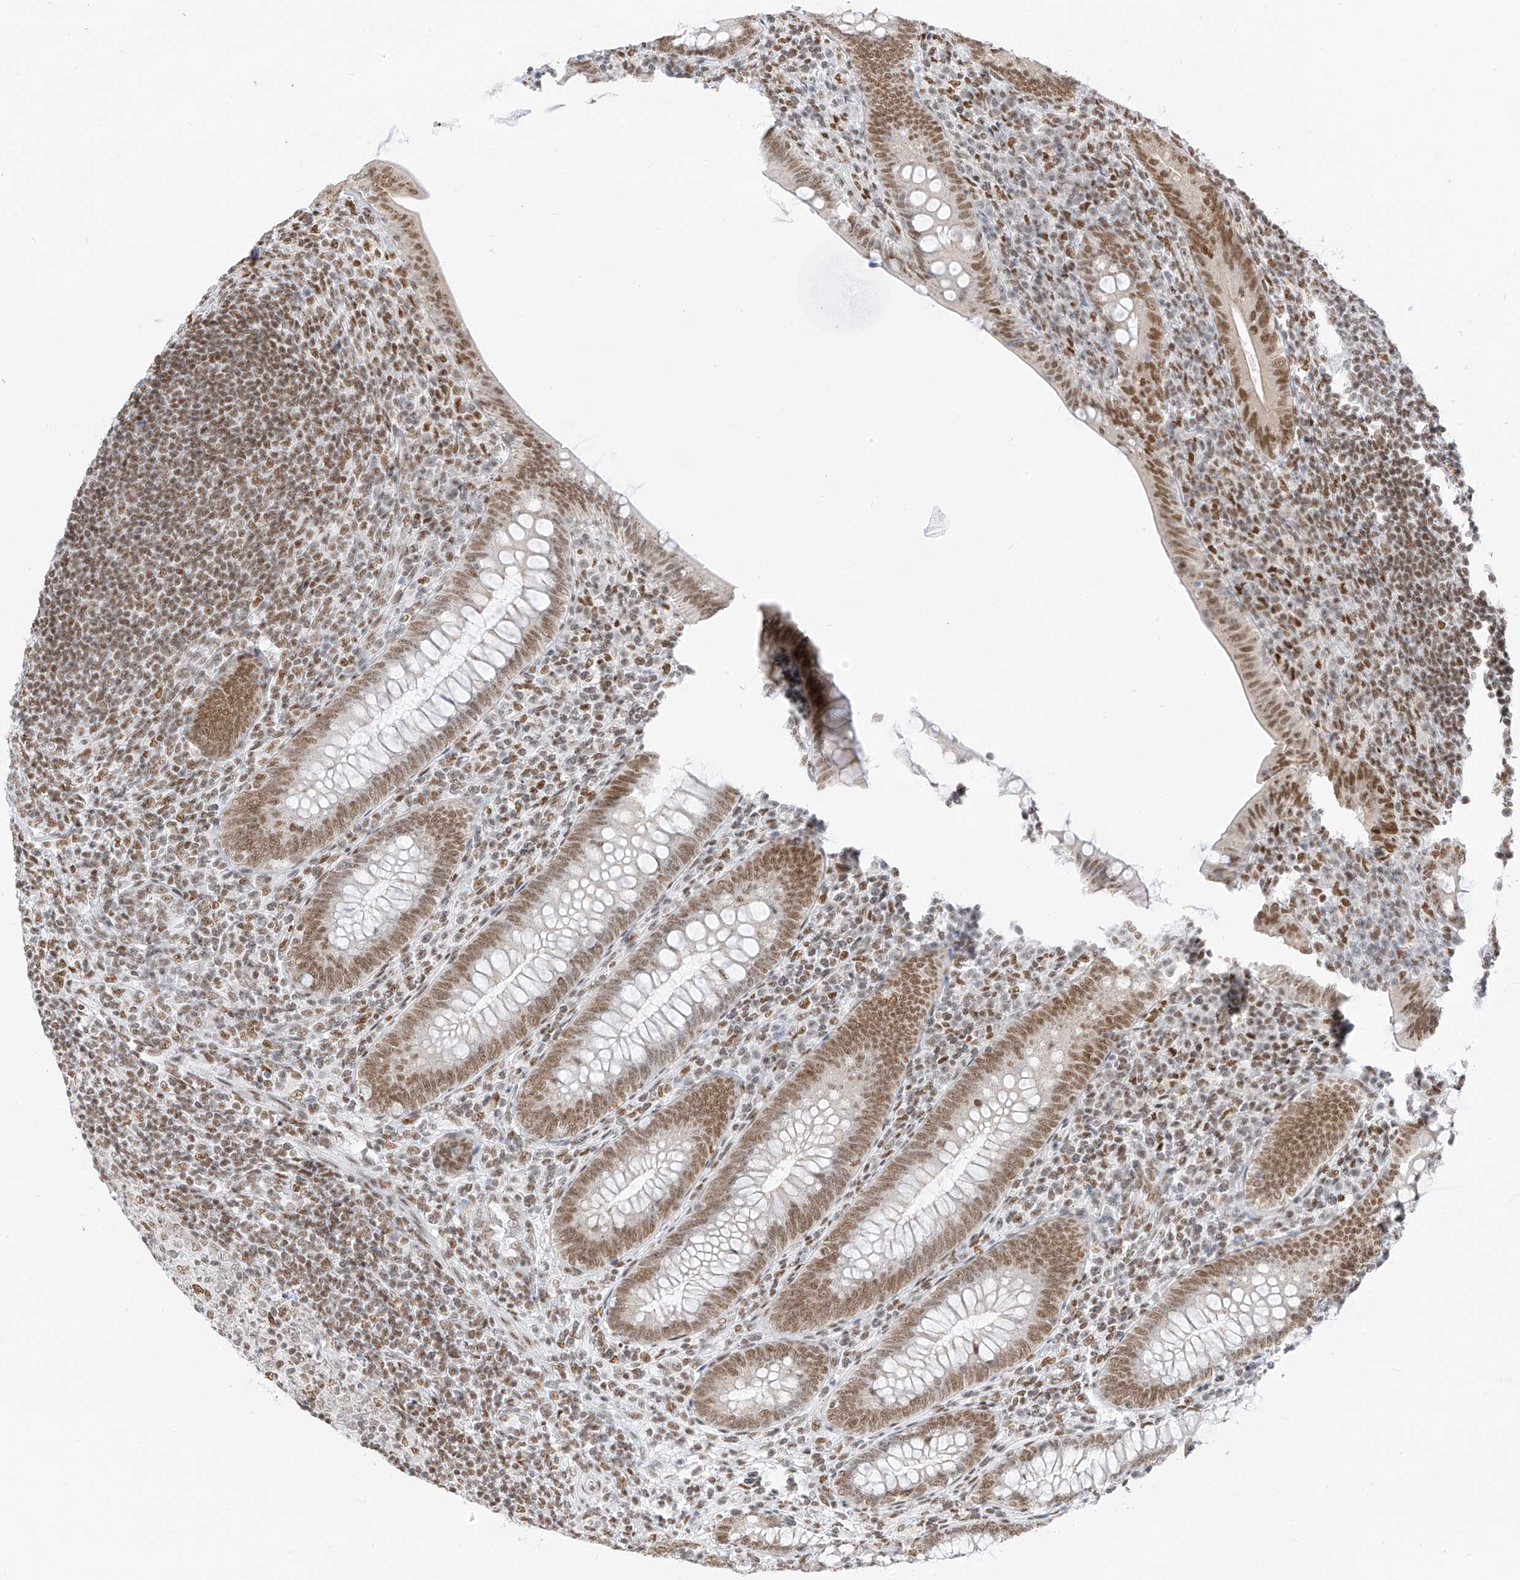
{"staining": {"intensity": "moderate", "quantity": ">75%", "location": "nuclear"}, "tissue": "appendix", "cell_type": "Glandular cells", "image_type": "normal", "snomed": [{"axis": "morphology", "description": "Normal tissue, NOS"}, {"axis": "topography", "description": "Appendix"}], "caption": "This is a photomicrograph of immunohistochemistry (IHC) staining of benign appendix, which shows moderate positivity in the nuclear of glandular cells.", "gene": "SMARCA2", "patient": {"sex": "male", "age": 14}}